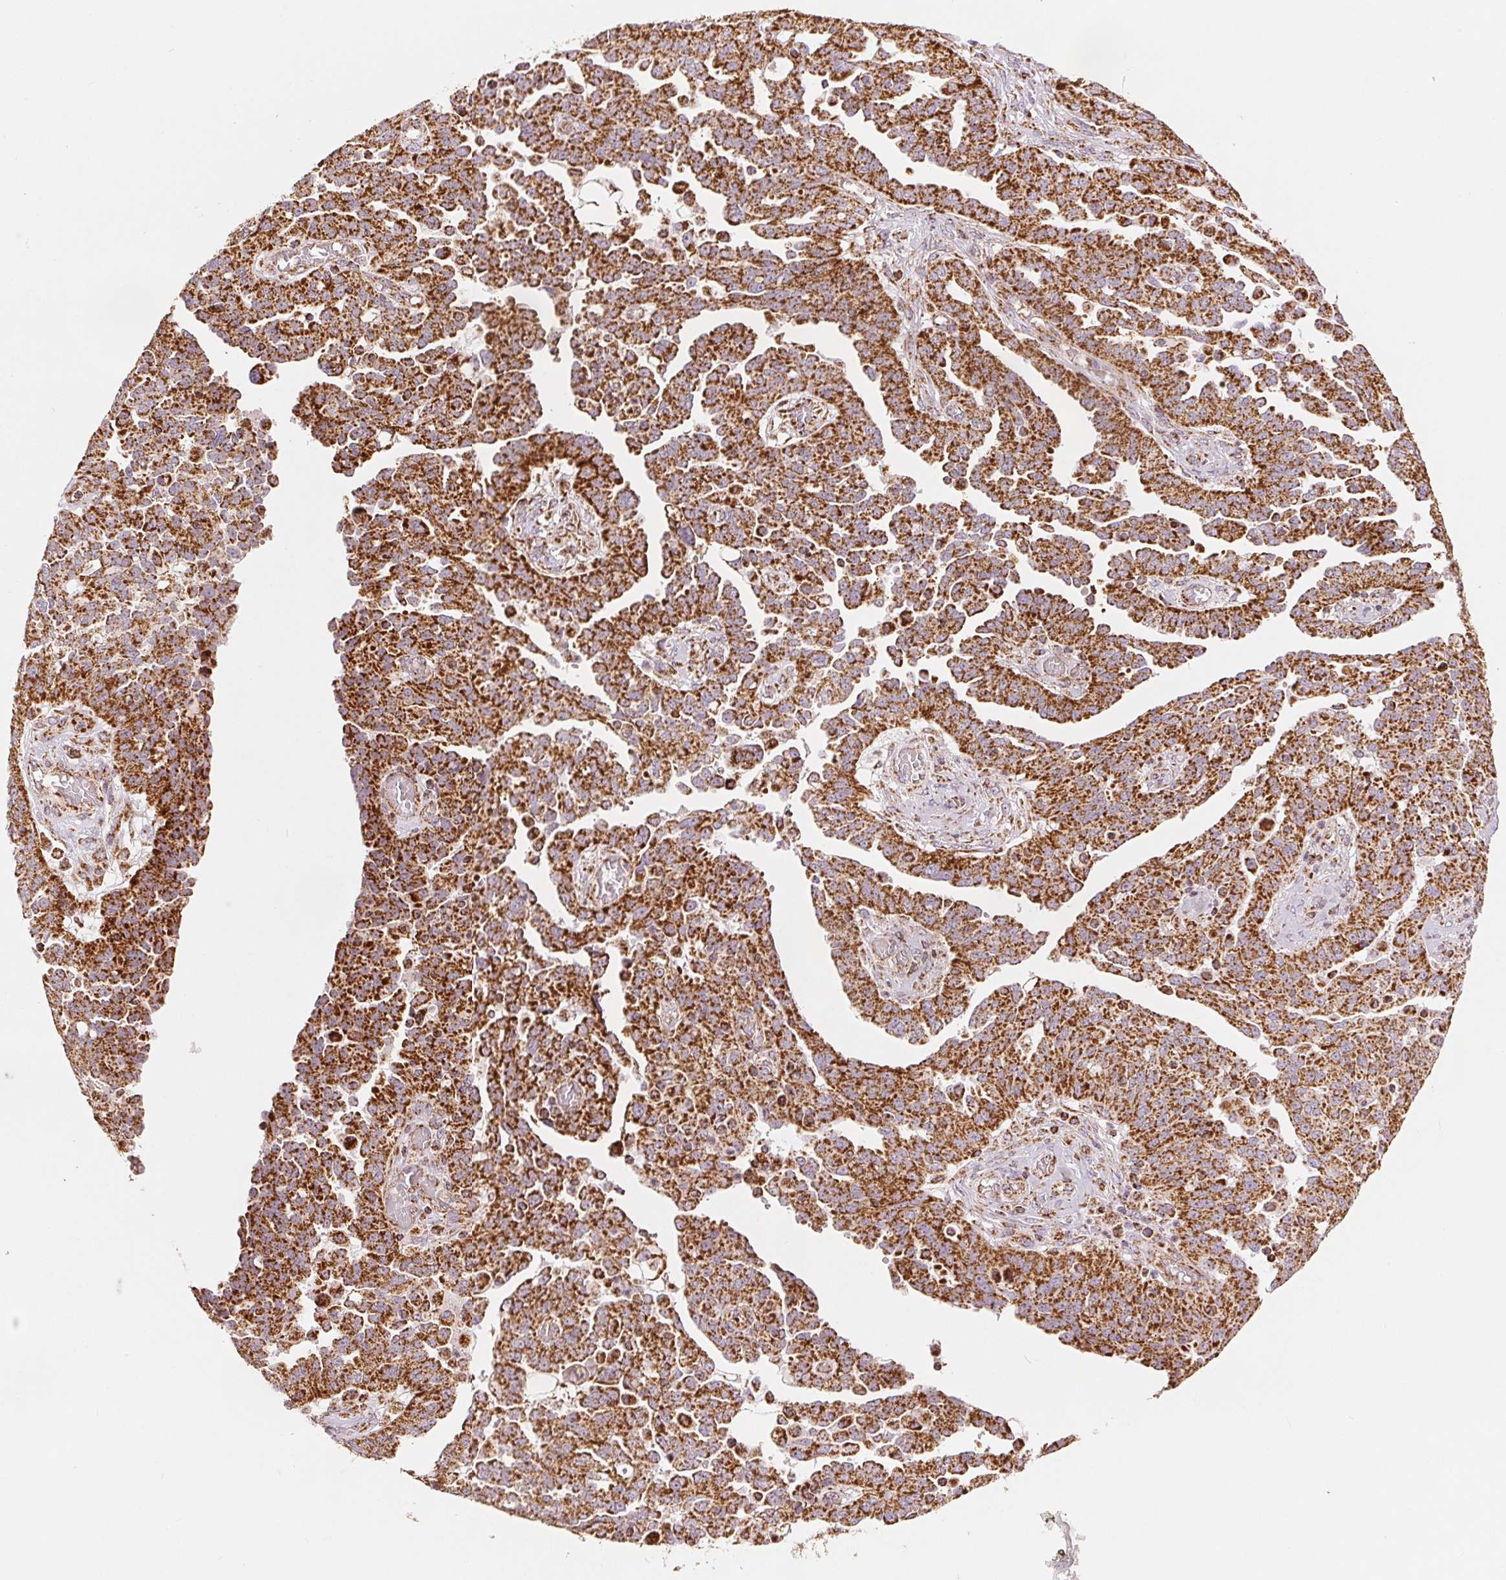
{"staining": {"intensity": "strong", "quantity": ">75%", "location": "cytoplasmic/membranous"}, "tissue": "ovarian cancer", "cell_type": "Tumor cells", "image_type": "cancer", "snomed": [{"axis": "morphology", "description": "Cystadenocarcinoma, serous, NOS"}, {"axis": "topography", "description": "Ovary"}], "caption": "Human ovarian serous cystadenocarcinoma stained with a protein marker demonstrates strong staining in tumor cells.", "gene": "SDHB", "patient": {"sex": "female", "age": 67}}